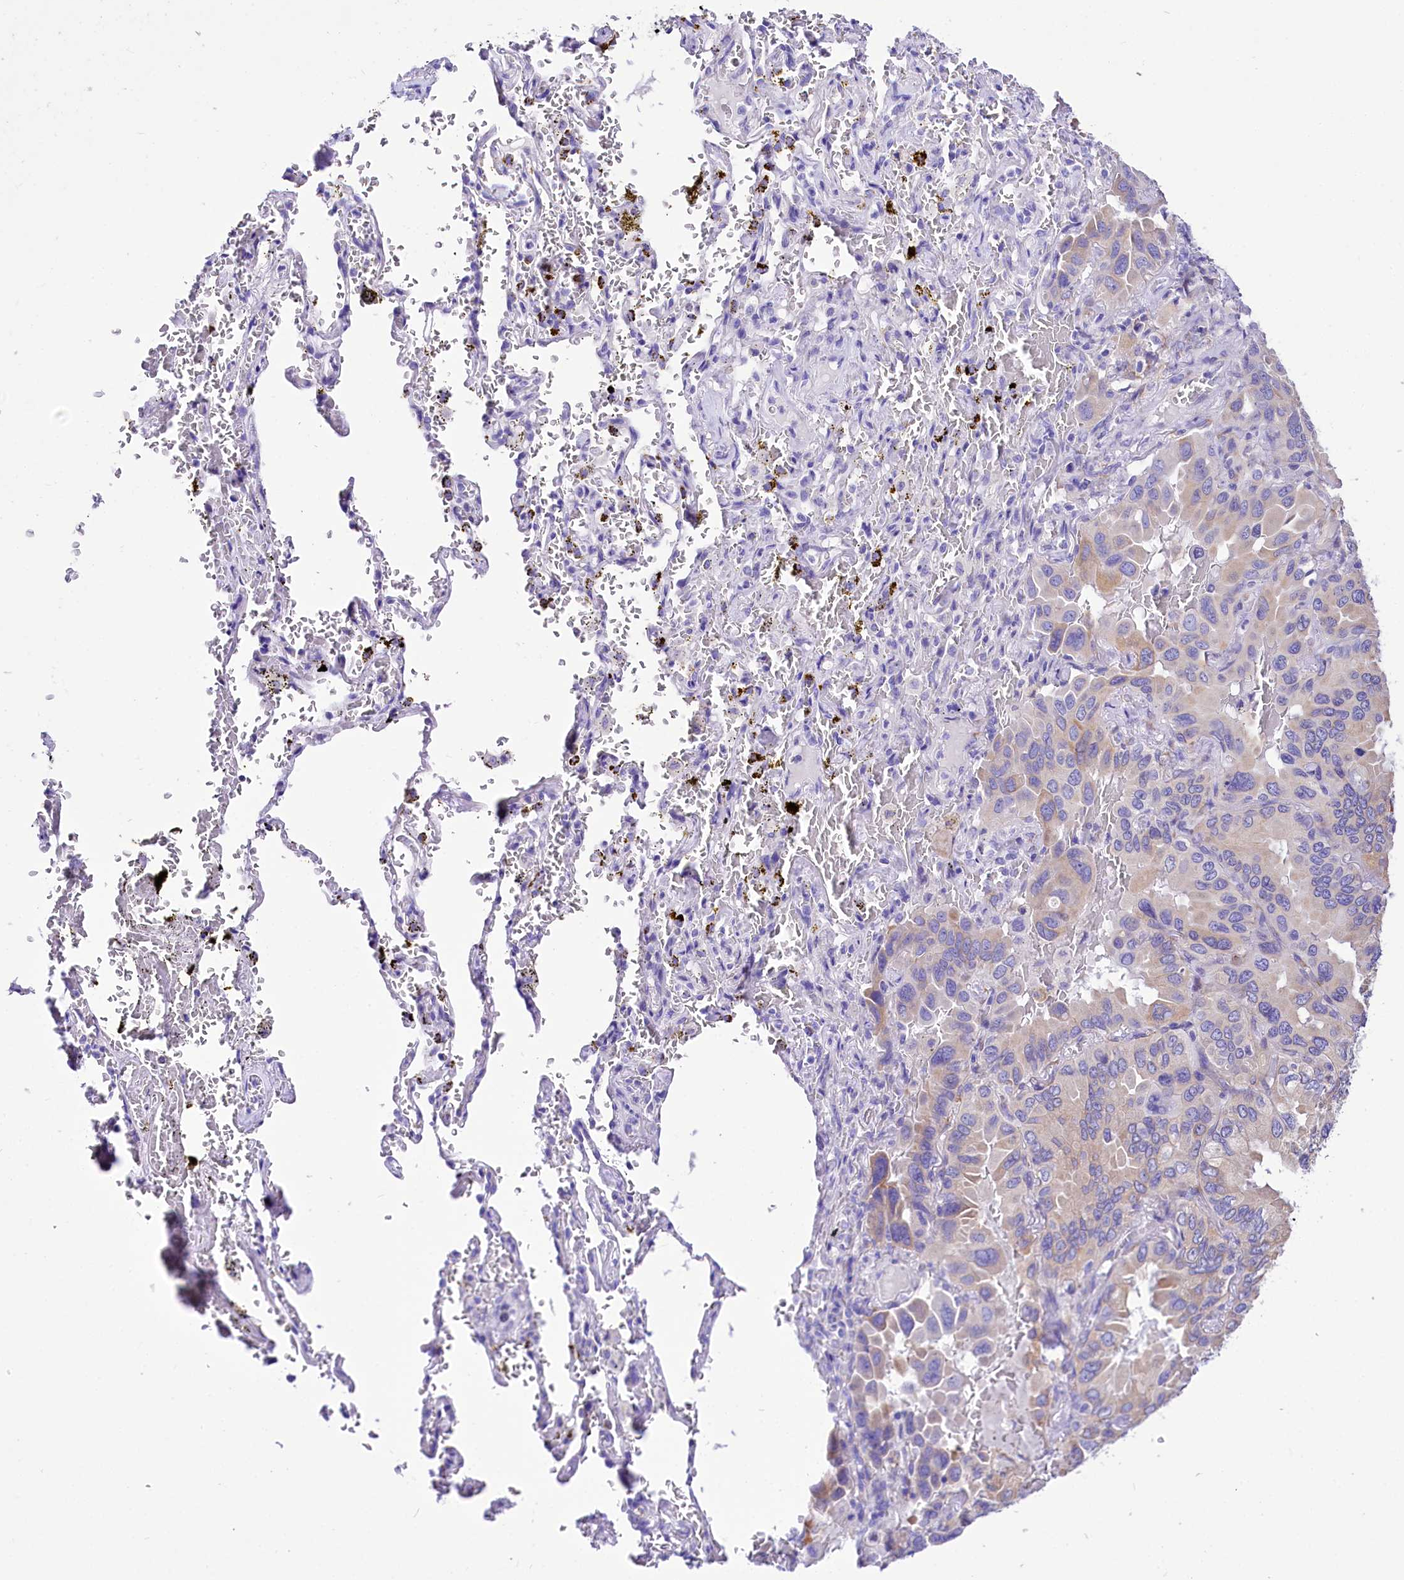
{"staining": {"intensity": "weak", "quantity": "25%-75%", "location": "cytoplasmic/membranous"}, "tissue": "lung cancer", "cell_type": "Tumor cells", "image_type": "cancer", "snomed": [{"axis": "morphology", "description": "Adenocarcinoma, NOS"}, {"axis": "topography", "description": "Lung"}], "caption": "Lung adenocarcinoma stained with IHC reveals weak cytoplasmic/membranous staining in about 25%-75% of tumor cells.", "gene": "A2ML1", "patient": {"sex": "male", "age": 64}}